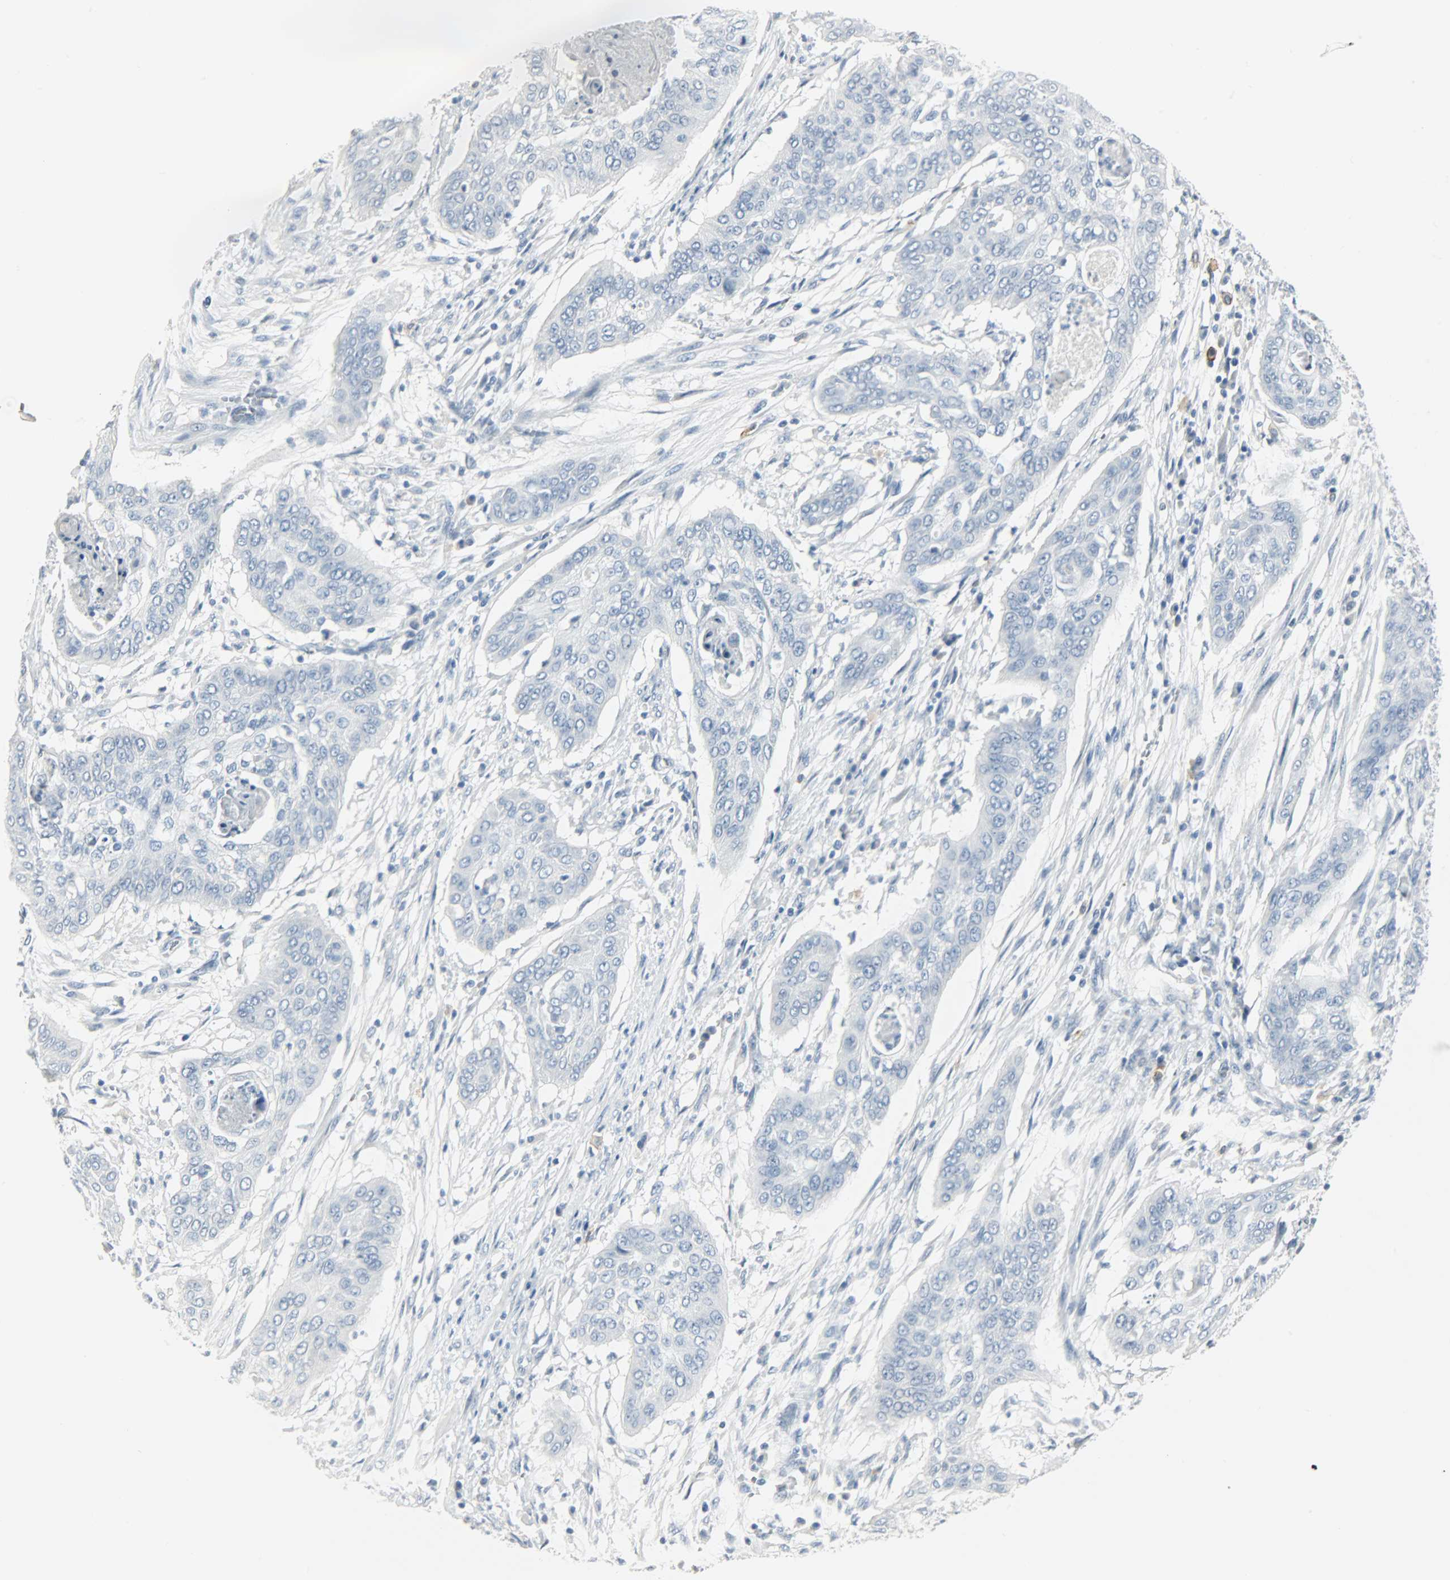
{"staining": {"intensity": "negative", "quantity": "none", "location": "none"}, "tissue": "cervical cancer", "cell_type": "Tumor cells", "image_type": "cancer", "snomed": [{"axis": "morphology", "description": "Squamous cell carcinoma, NOS"}, {"axis": "topography", "description": "Cervix"}], "caption": "An immunohistochemistry photomicrograph of cervical cancer is shown. There is no staining in tumor cells of cervical cancer. The staining is performed using DAB (3,3'-diaminobenzidine) brown chromogen with nuclei counter-stained in using hematoxylin.", "gene": "KIT", "patient": {"sex": "female", "age": 39}}